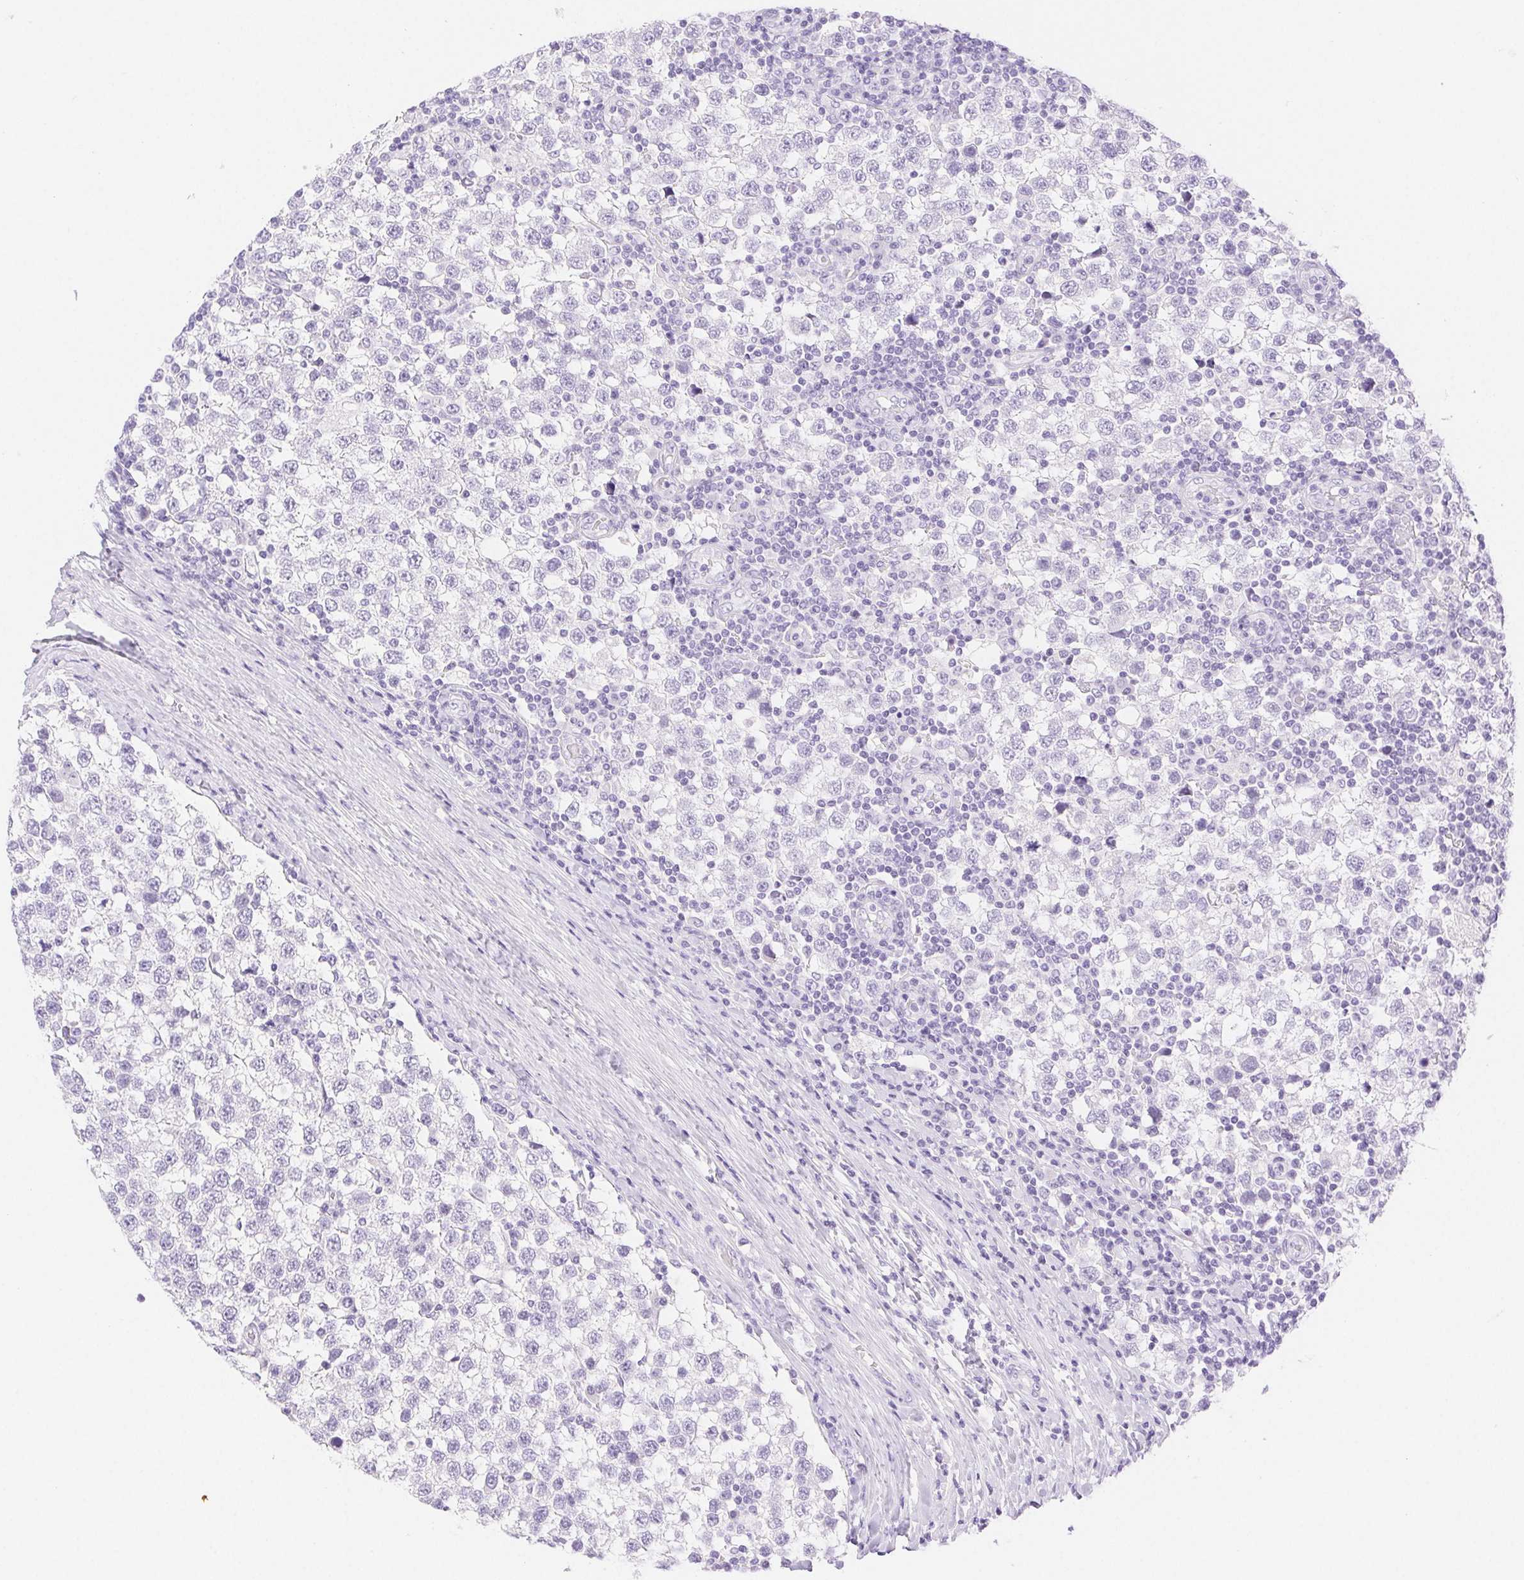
{"staining": {"intensity": "negative", "quantity": "none", "location": "none"}, "tissue": "testis cancer", "cell_type": "Tumor cells", "image_type": "cancer", "snomed": [{"axis": "morphology", "description": "Seminoma, NOS"}, {"axis": "topography", "description": "Testis"}], "caption": "The image demonstrates no staining of tumor cells in testis seminoma.", "gene": "SPACA4", "patient": {"sex": "male", "age": 34}}